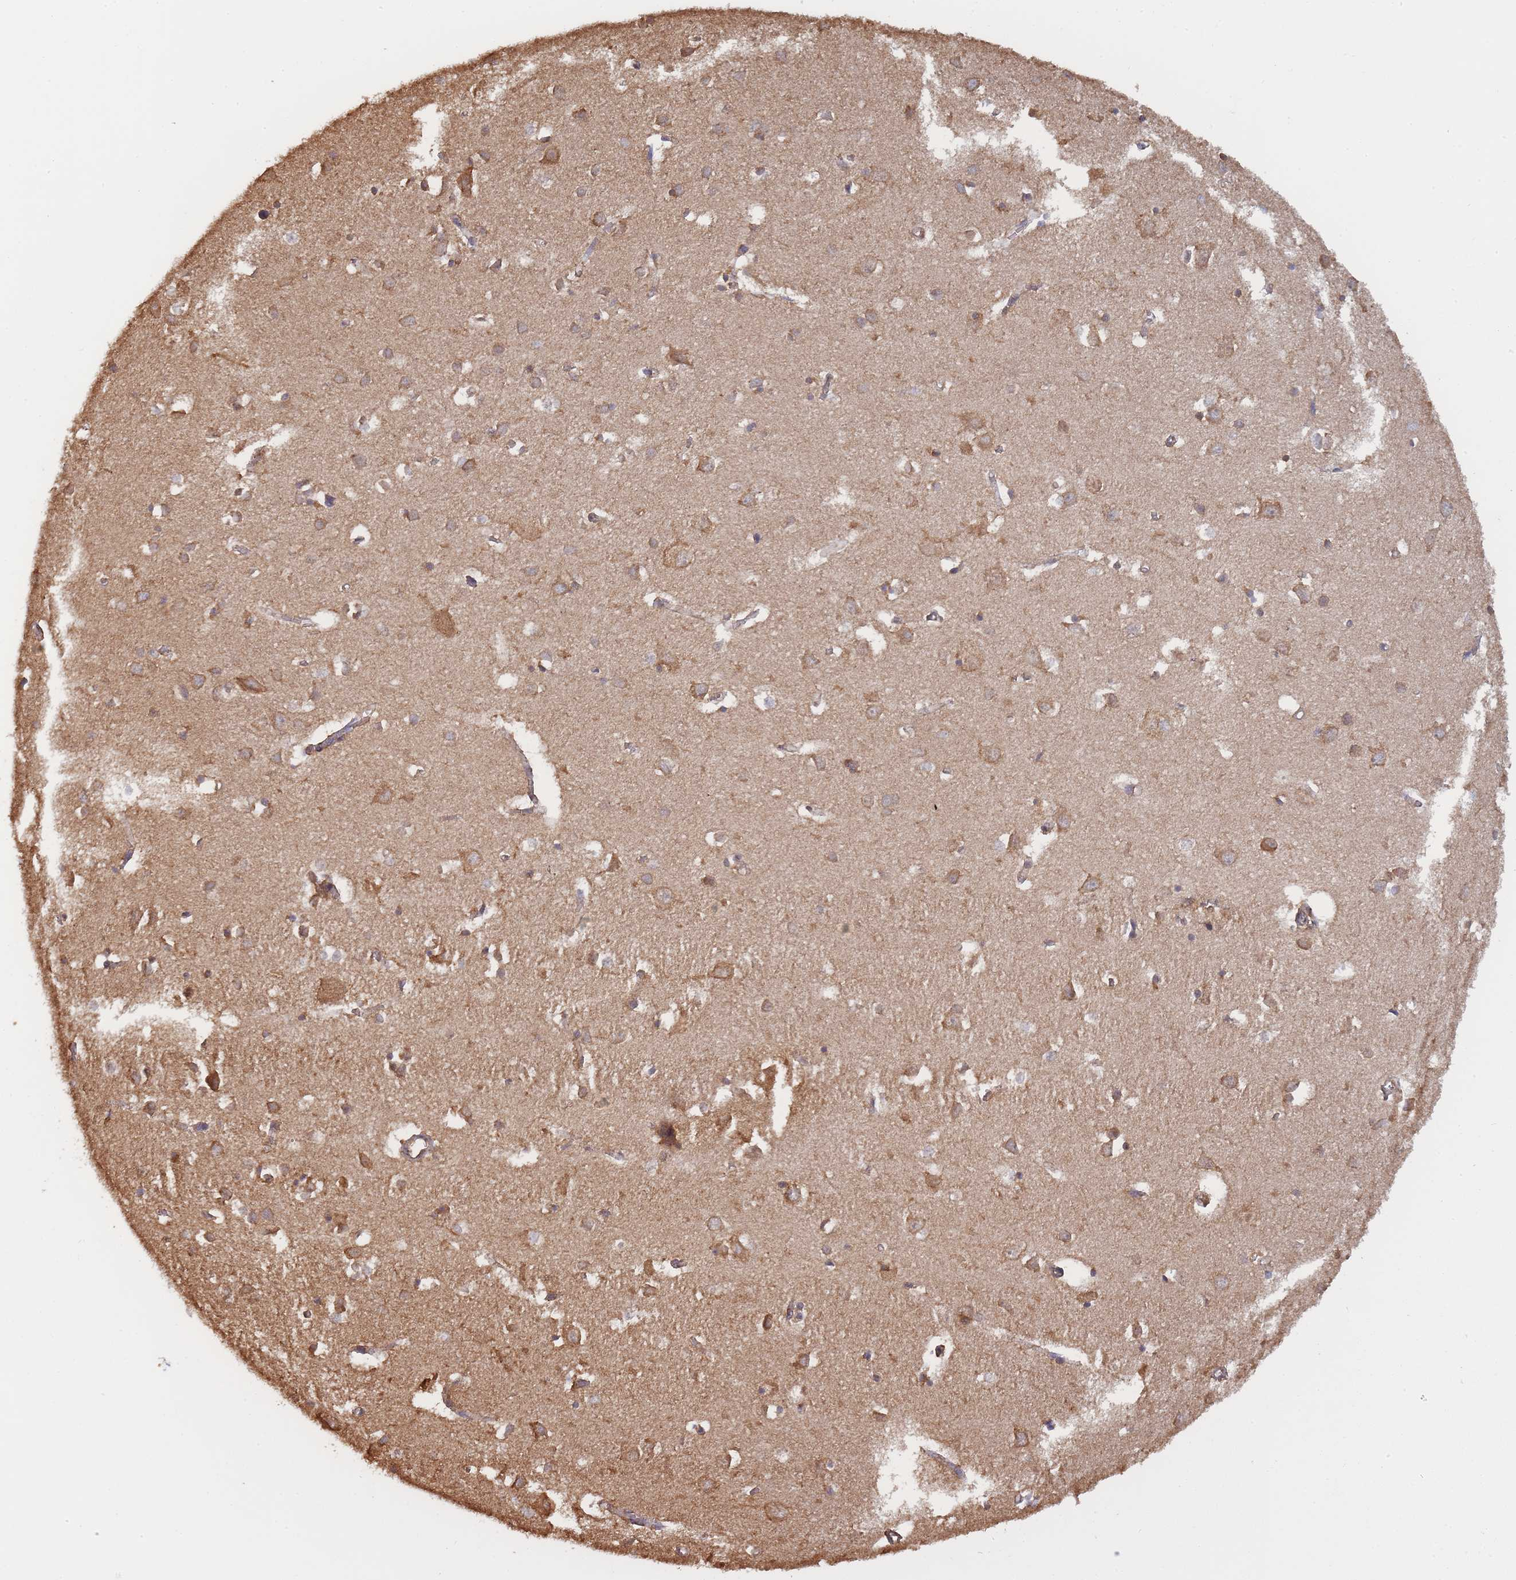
{"staining": {"intensity": "negative", "quantity": "none", "location": "none"}, "tissue": "cerebral cortex", "cell_type": "Endothelial cells", "image_type": "normal", "snomed": [{"axis": "morphology", "description": "Normal tissue, NOS"}, {"axis": "topography", "description": "Cerebral cortex"}], "caption": "Benign cerebral cortex was stained to show a protein in brown. There is no significant staining in endothelial cells. (DAB (3,3'-diaminobenzidine) immunohistochemistry with hematoxylin counter stain).", "gene": "METRN", "patient": {"sex": "female", "age": 64}}